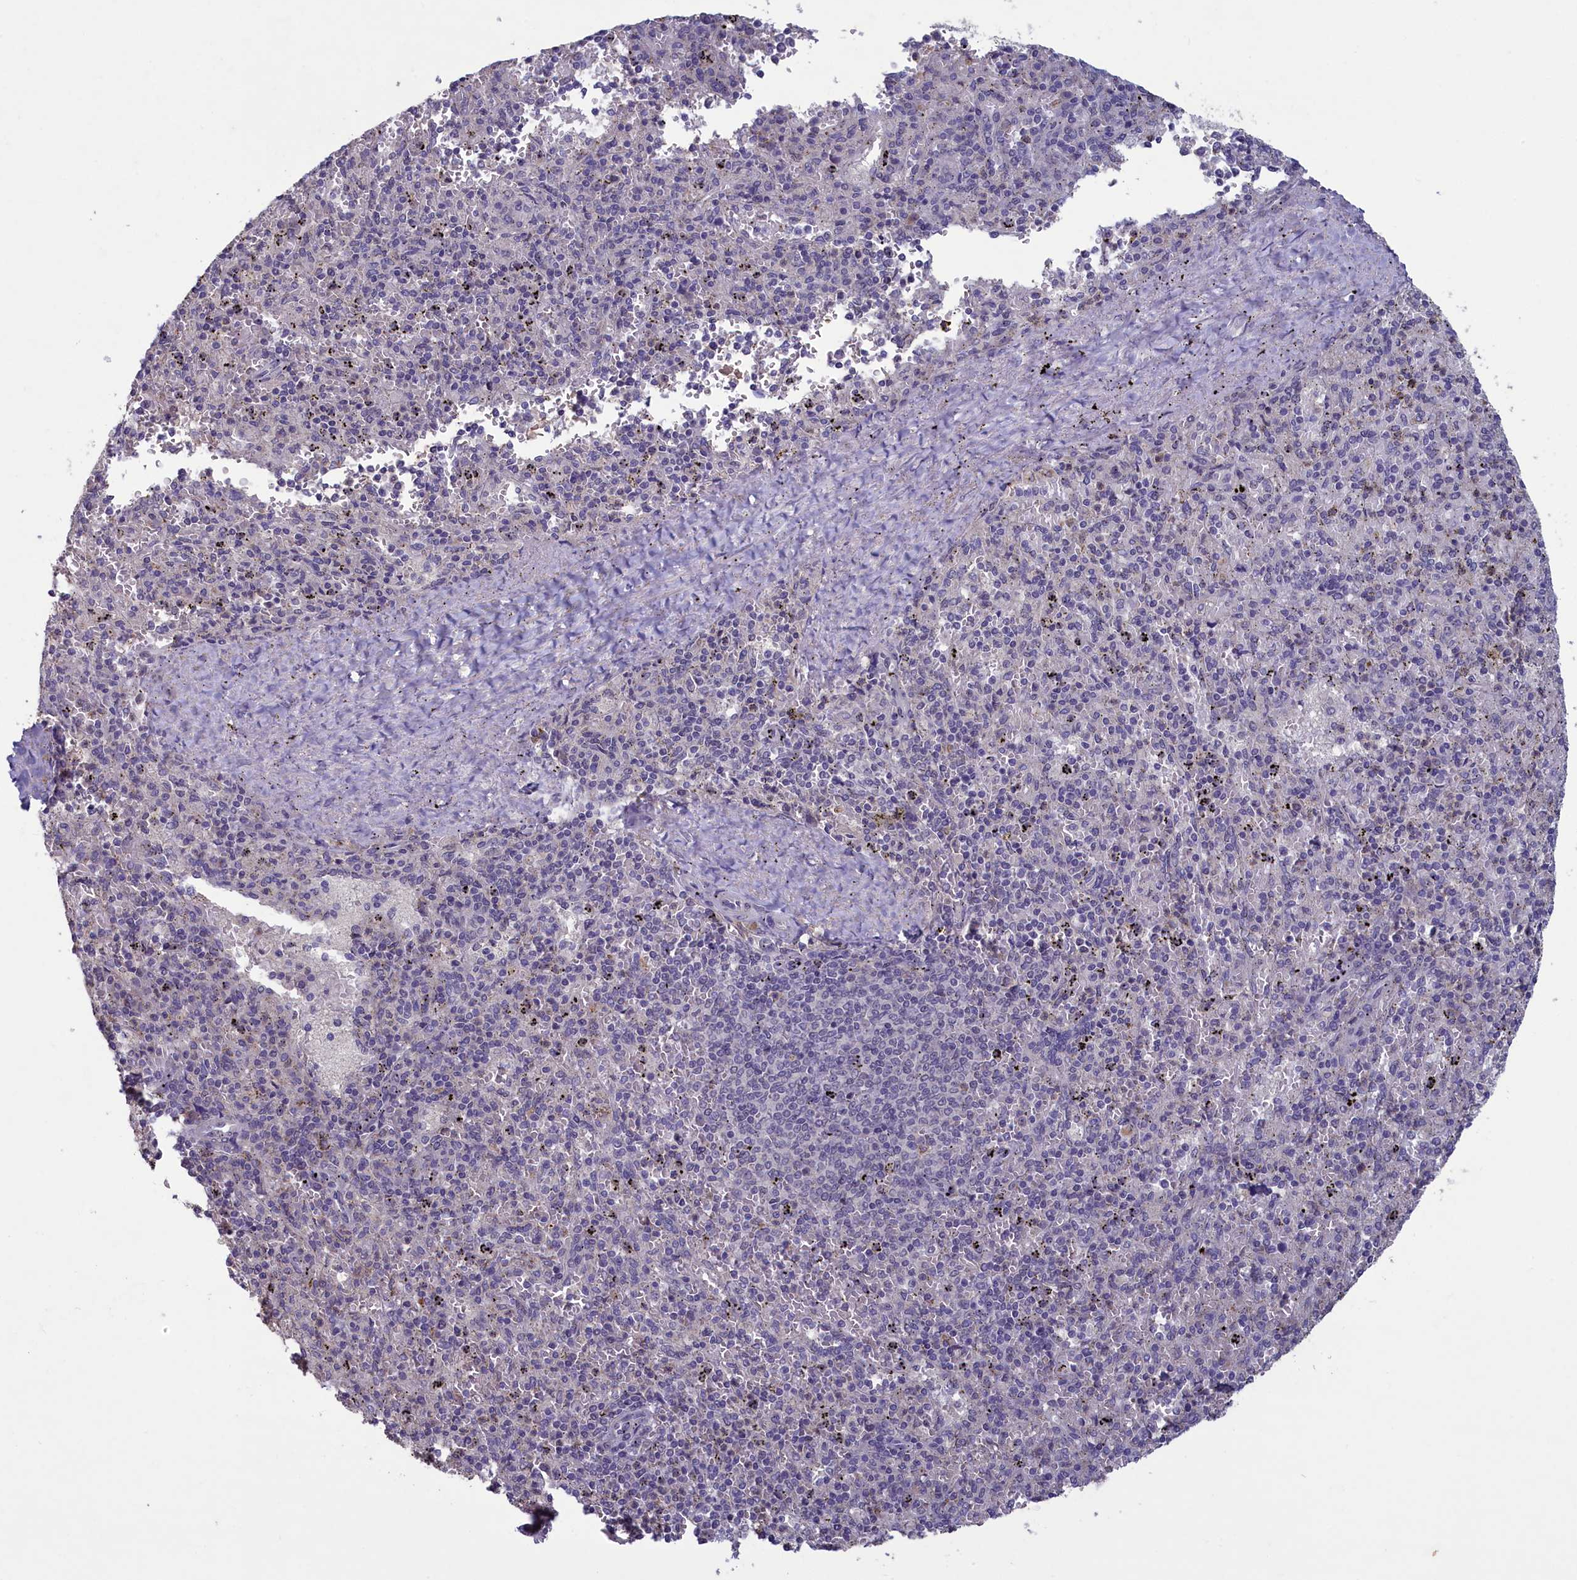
{"staining": {"intensity": "negative", "quantity": "none", "location": "none"}, "tissue": "spleen", "cell_type": "Cells in red pulp", "image_type": "normal", "snomed": [{"axis": "morphology", "description": "Normal tissue, NOS"}, {"axis": "topography", "description": "Spleen"}], "caption": "An immunohistochemistry (IHC) micrograph of normal spleen is shown. There is no staining in cells in red pulp of spleen.", "gene": "ATF7IP2", "patient": {"sex": "male", "age": 82}}